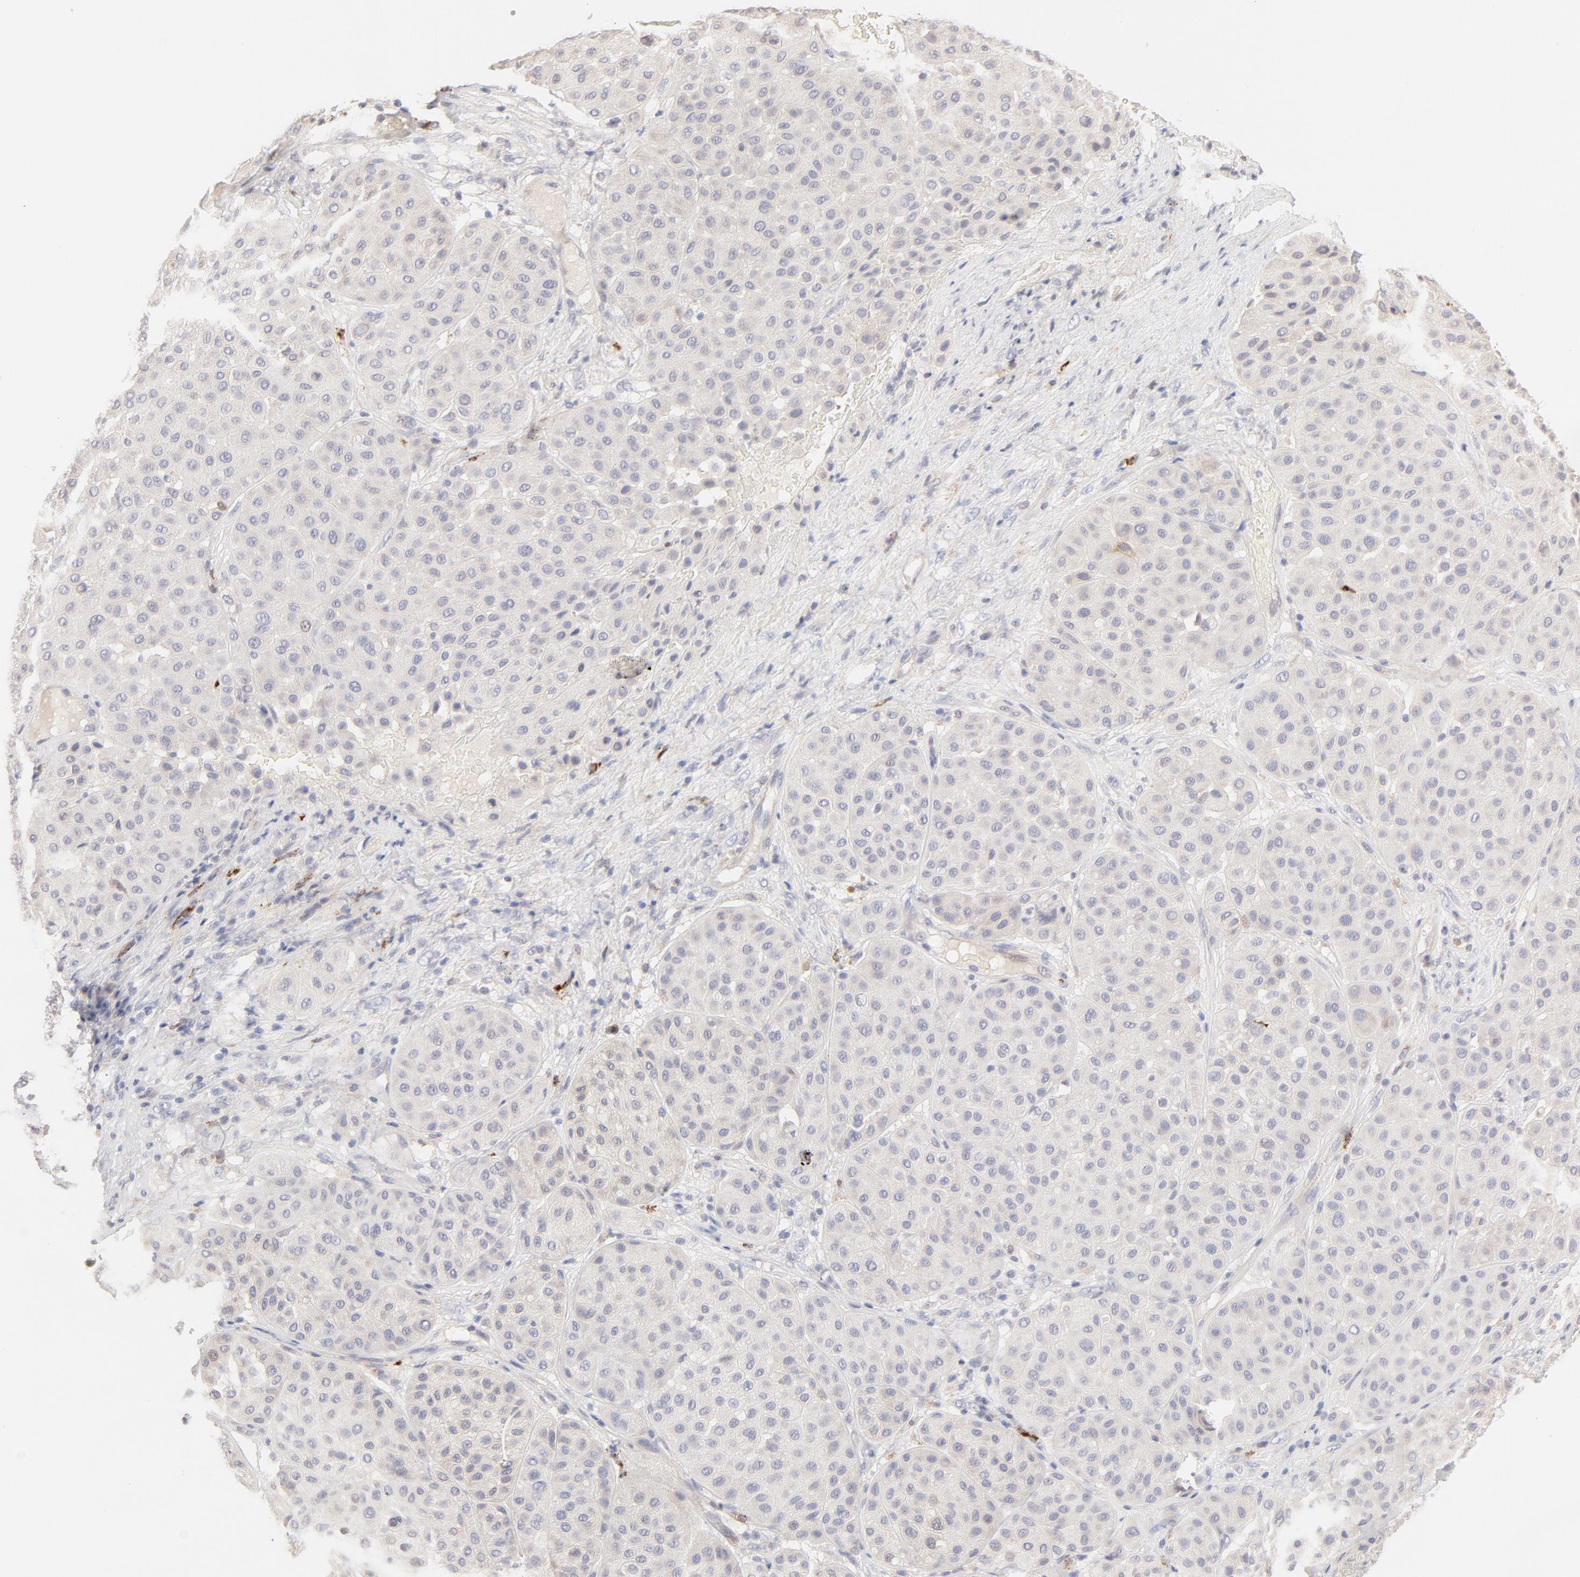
{"staining": {"intensity": "negative", "quantity": "none", "location": "none"}, "tissue": "melanoma", "cell_type": "Tumor cells", "image_type": "cancer", "snomed": [{"axis": "morphology", "description": "Normal tissue, NOS"}, {"axis": "morphology", "description": "Malignant melanoma, Metastatic site"}, {"axis": "topography", "description": "Skin"}], "caption": "An immunohistochemistry (IHC) histopathology image of melanoma is shown. There is no staining in tumor cells of melanoma. (Stains: DAB (3,3'-diaminobenzidine) IHC with hematoxylin counter stain, Microscopy: brightfield microscopy at high magnification).", "gene": "ELF3", "patient": {"sex": "male", "age": 41}}